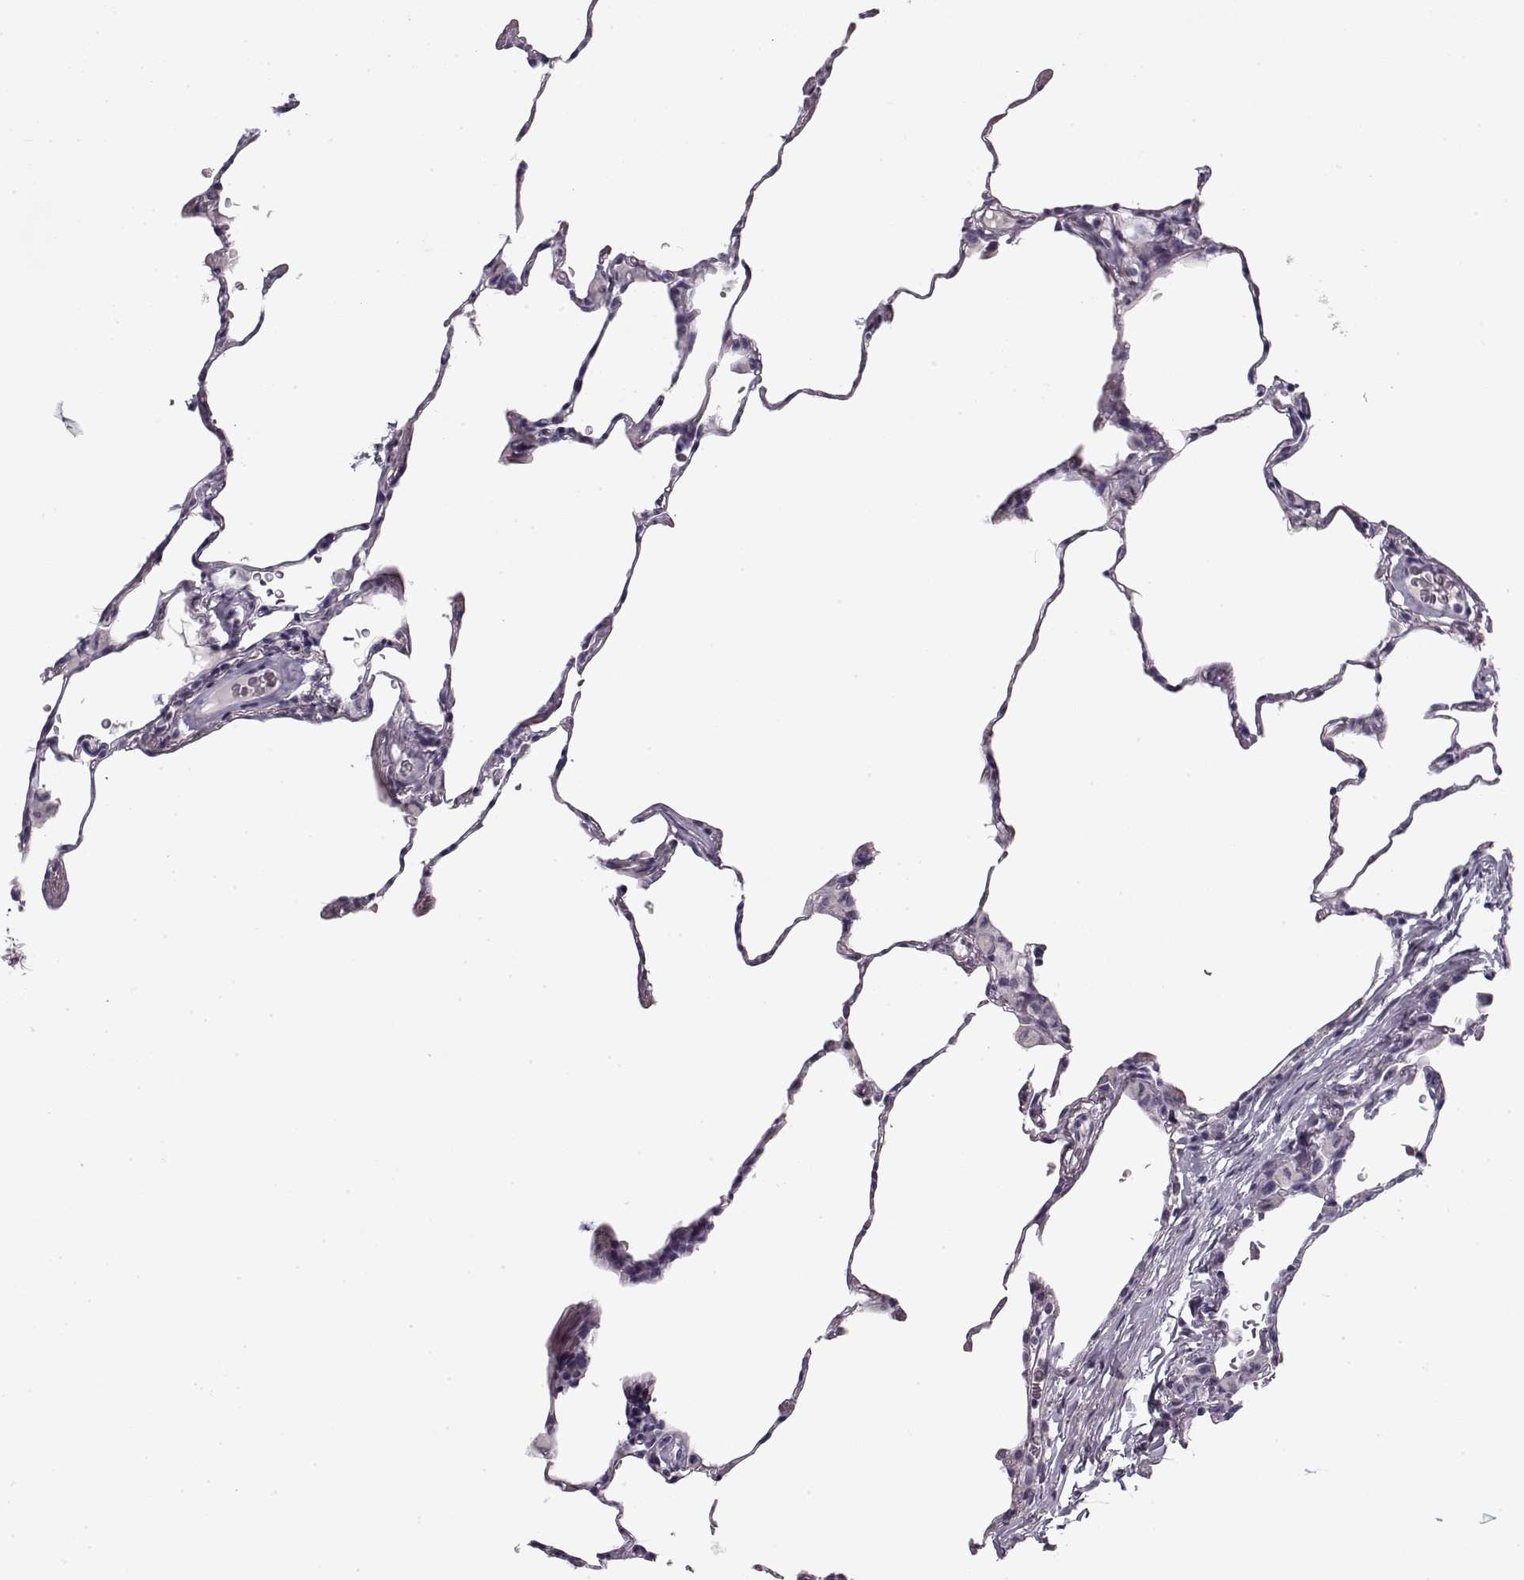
{"staining": {"intensity": "negative", "quantity": "none", "location": "none"}, "tissue": "lung", "cell_type": "Alveolar cells", "image_type": "normal", "snomed": [{"axis": "morphology", "description": "Normal tissue, NOS"}, {"axis": "topography", "description": "Lung"}], "caption": "Immunohistochemistry of unremarkable lung shows no expression in alveolar cells.", "gene": "PNMT", "patient": {"sex": "female", "age": 57}}